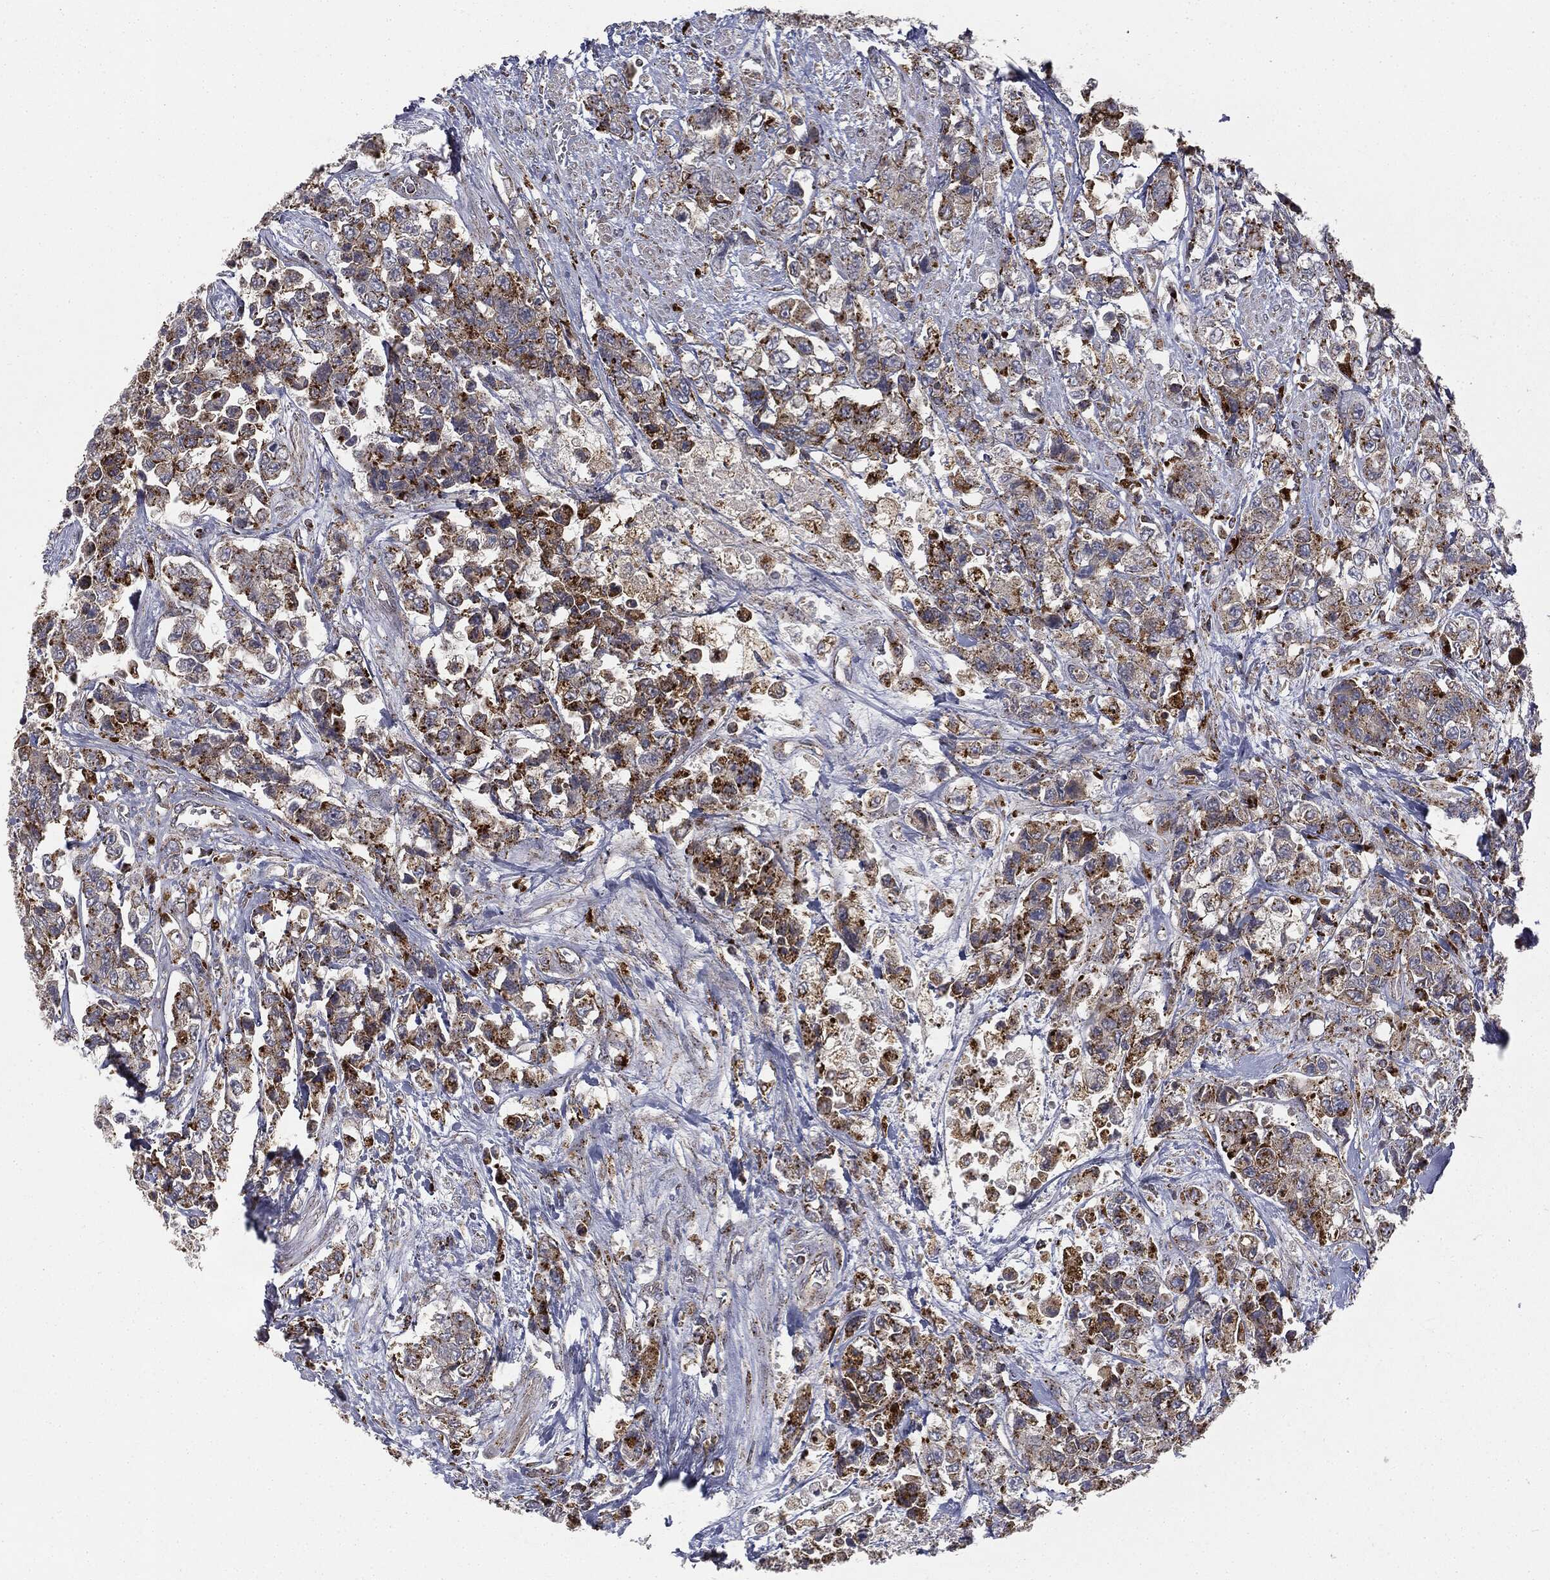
{"staining": {"intensity": "strong", "quantity": "25%-75%", "location": "cytoplasmic/membranous"}, "tissue": "urothelial cancer", "cell_type": "Tumor cells", "image_type": "cancer", "snomed": [{"axis": "morphology", "description": "Urothelial carcinoma, High grade"}, {"axis": "topography", "description": "Urinary bladder"}], "caption": "IHC histopathology image of urothelial cancer stained for a protein (brown), which exhibits high levels of strong cytoplasmic/membranous staining in approximately 25%-75% of tumor cells.", "gene": "CTSA", "patient": {"sex": "female", "age": 78}}